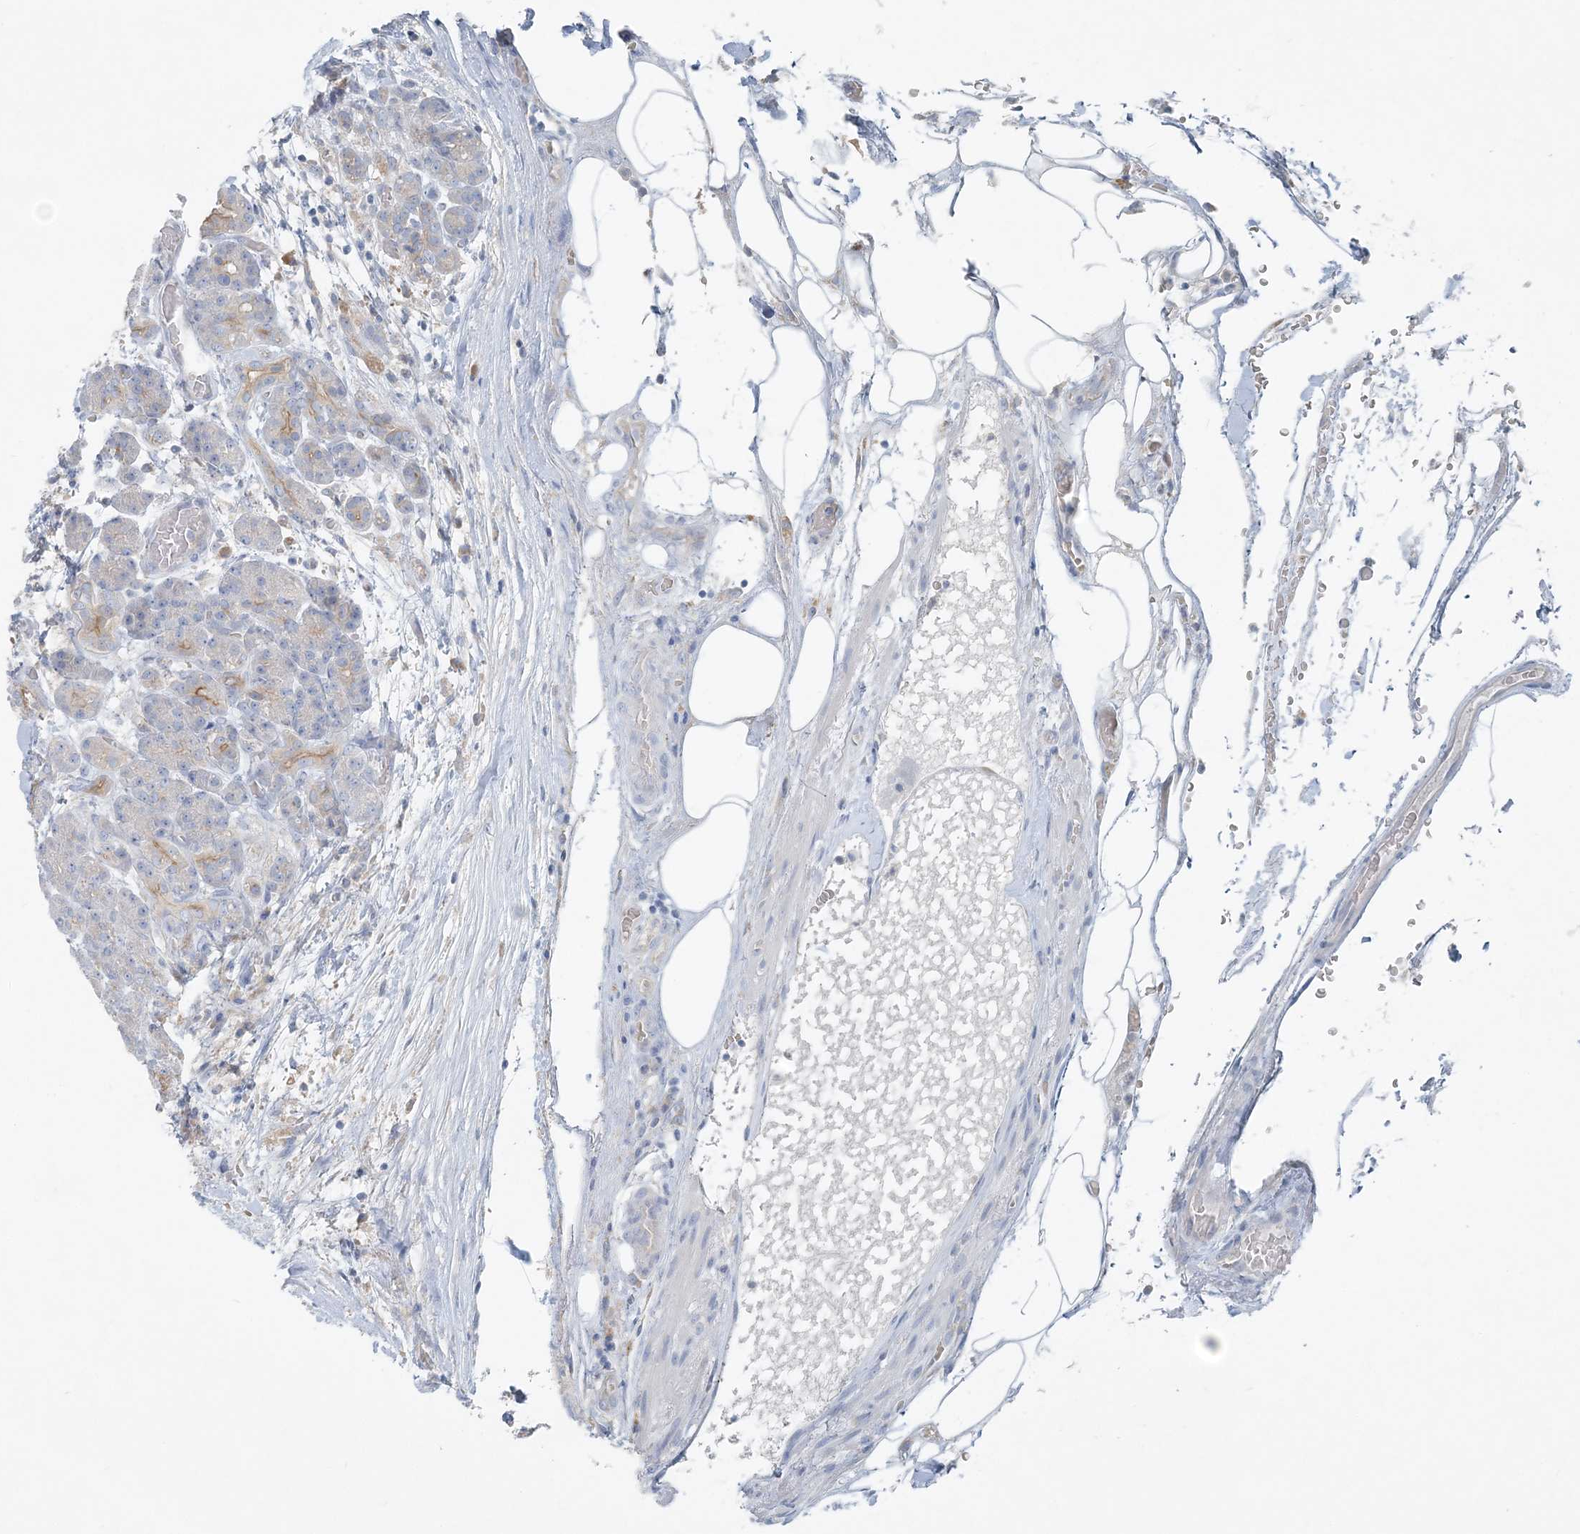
{"staining": {"intensity": "moderate", "quantity": "<25%", "location": "cytoplasmic/membranous"}, "tissue": "pancreas", "cell_type": "Exocrine glandular cells", "image_type": "normal", "snomed": [{"axis": "morphology", "description": "Normal tissue, NOS"}, {"axis": "topography", "description": "Pancreas"}], "caption": "Immunohistochemical staining of normal human pancreas shows <25% levels of moderate cytoplasmic/membranous protein staining in approximately <25% of exocrine glandular cells. (Brightfield microscopy of DAB IHC at high magnification).", "gene": "ATP11A", "patient": {"sex": "male", "age": 63}}